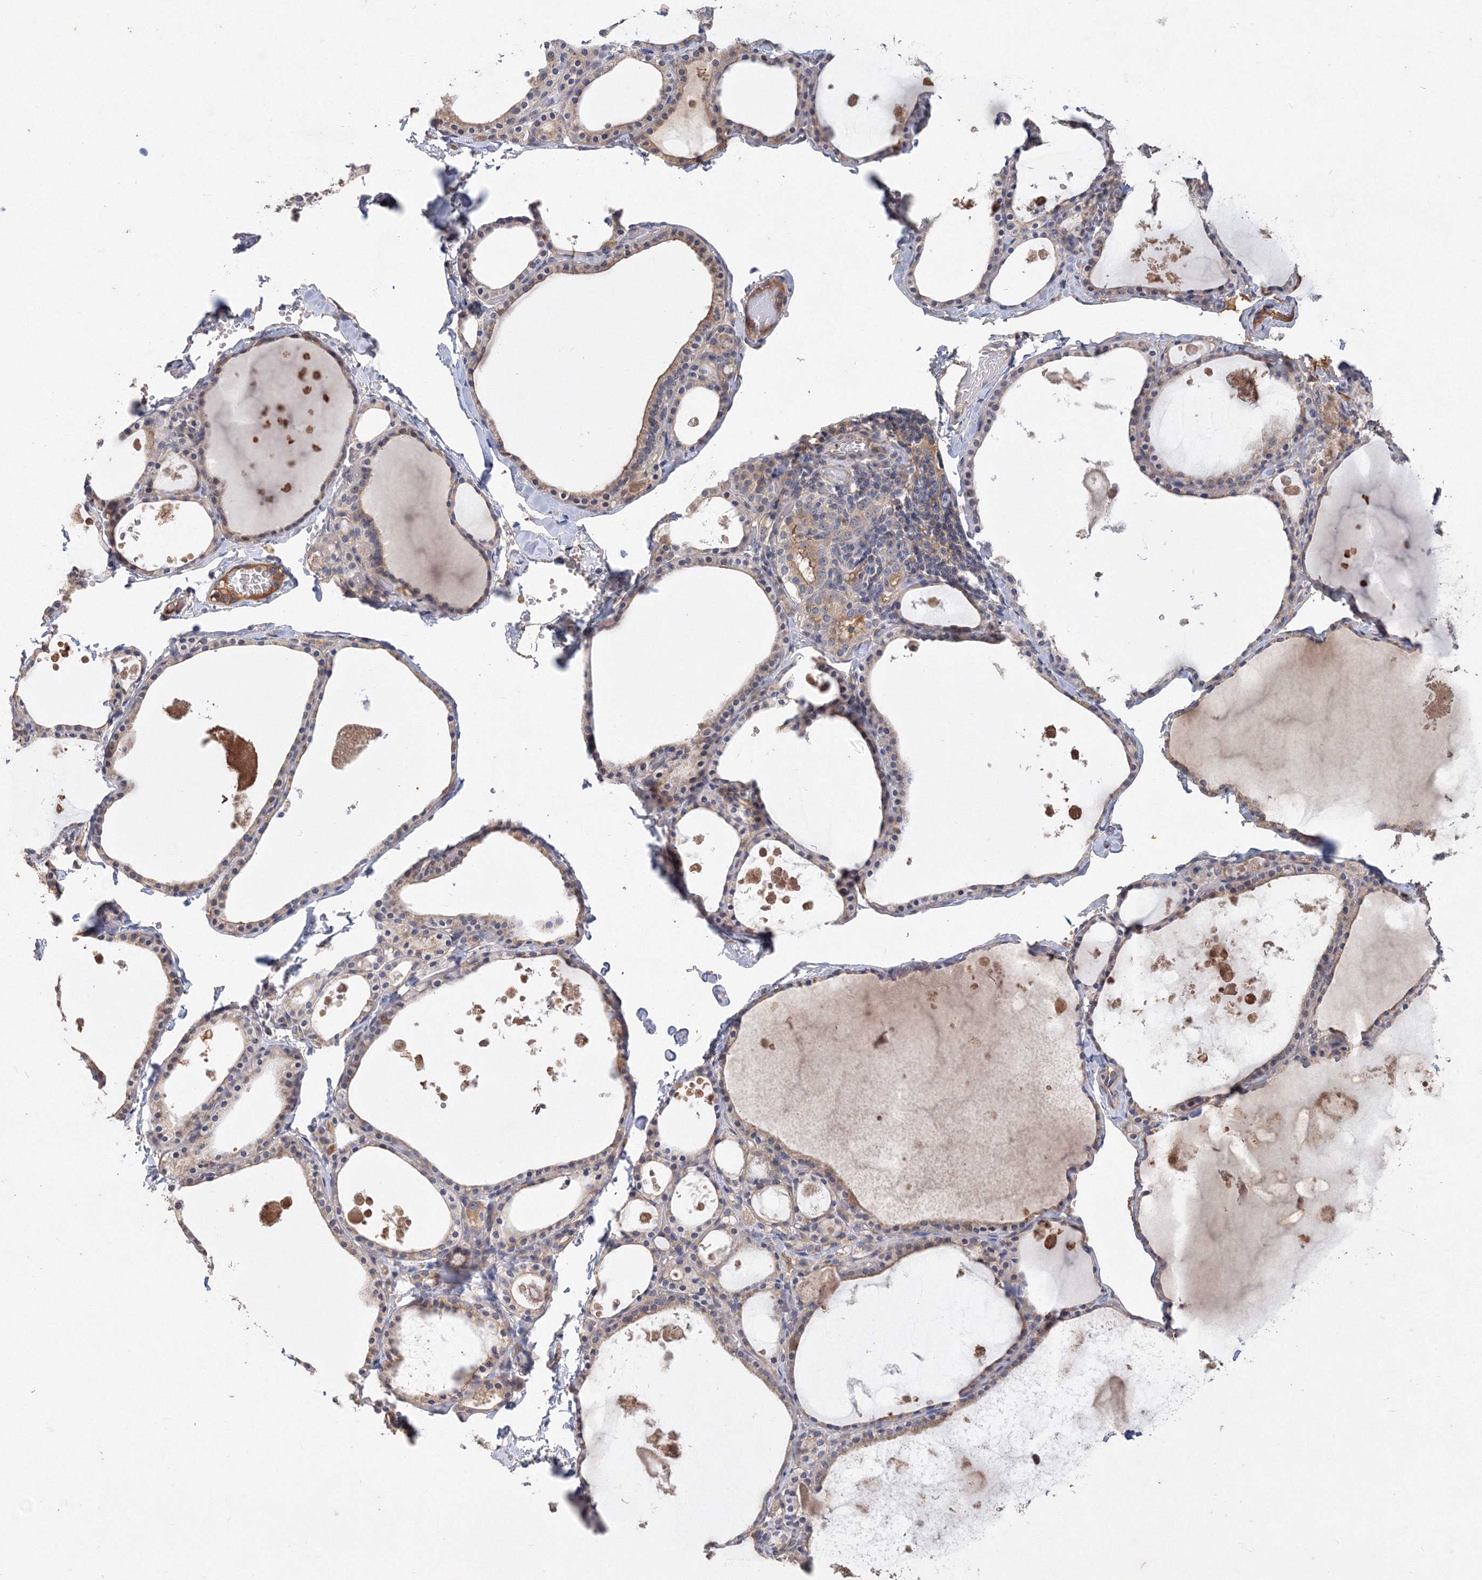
{"staining": {"intensity": "weak", "quantity": "25%-75%", "location": "cytoplasmic/membranous"}, "tissue": "thyroid gland", "cell_type": "Glandular cells", "image_type": "normal", "snomed": [{"axis": "morphology", "description": "Normal tissue, NOS"}, {"axis": "topography", "description": "Thyroid gland"}], "caption": "DAB (3,3'-diaminobenzidine) immunohistochemical staining of benign thyroid gland exhibits weak cytoplasmic/membranous protein positivity in approximately 25%-75% of glandular cells. (DAB (3,3'-diaminobenzidine) IHC with brightfield microscopy, high magnification).", "gene": "GRINA", "patient": {"sex": "male", "age": 56}}